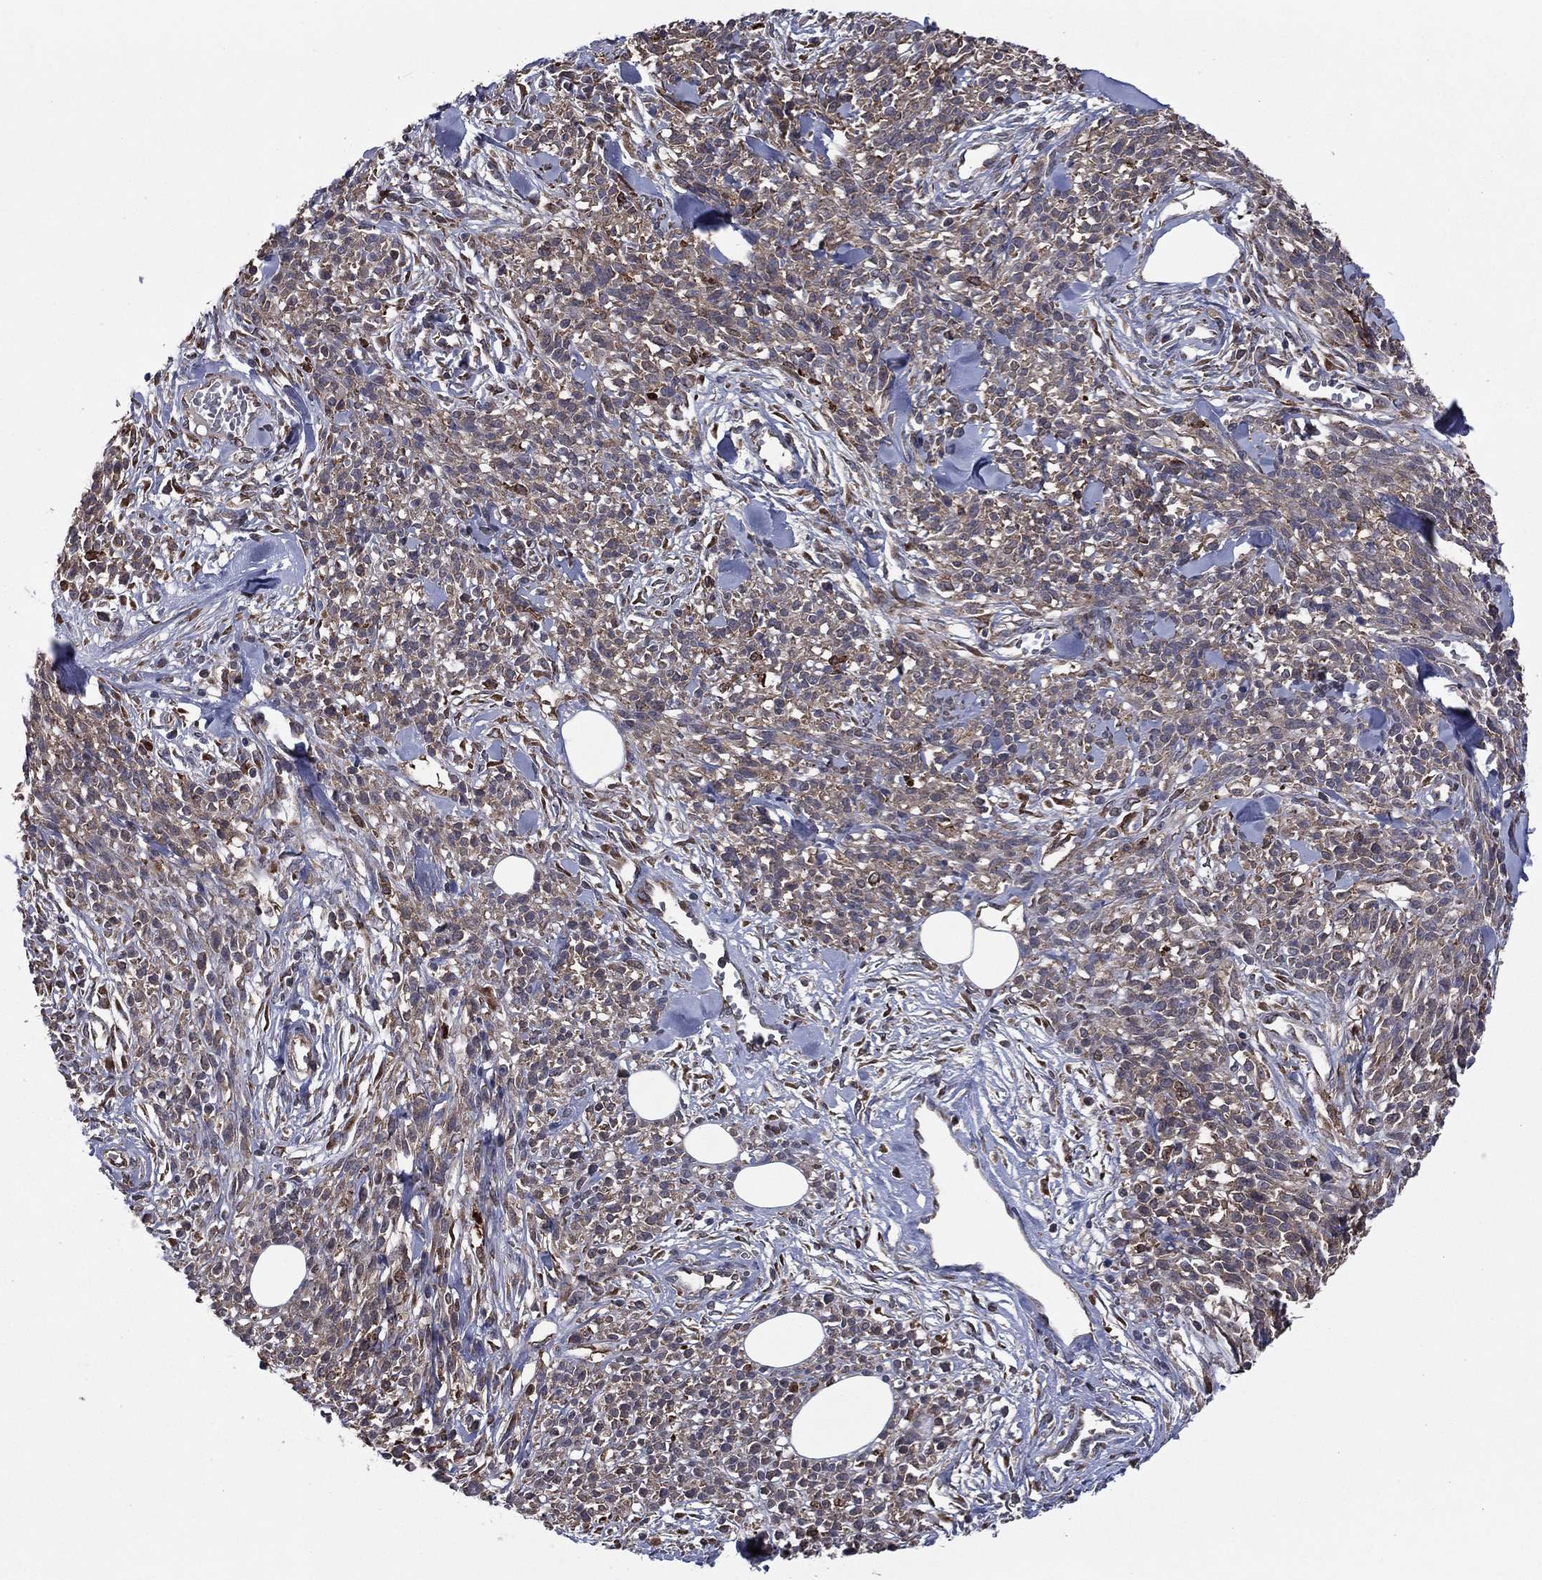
{"staining": {"intensity": "weak", "quantity": "<25%", "location": "cytoplasmic/membranous"}, "tissue": "melanoma", "cell_type": "Tumor cells", "image_type": "cancer", "snomed": [{"axis": "morphology", "description": "Malignant melanoma, NOS"}, {"axis": "topography", "description": "Skin"}, {"axis": "topography", "description": "Skin of trunk"}], "caption": "High magnification brightfield microscopy of malignant melanoma stained with DAB (3,3'-diaminobenzidine) (brown) and counterstained with hematoxylin (blue): tumor cells show no significant expression. Nuclei are stained in blue.", "gene": "C2orf76", "patient": {"sex": "male", "age": 74}}